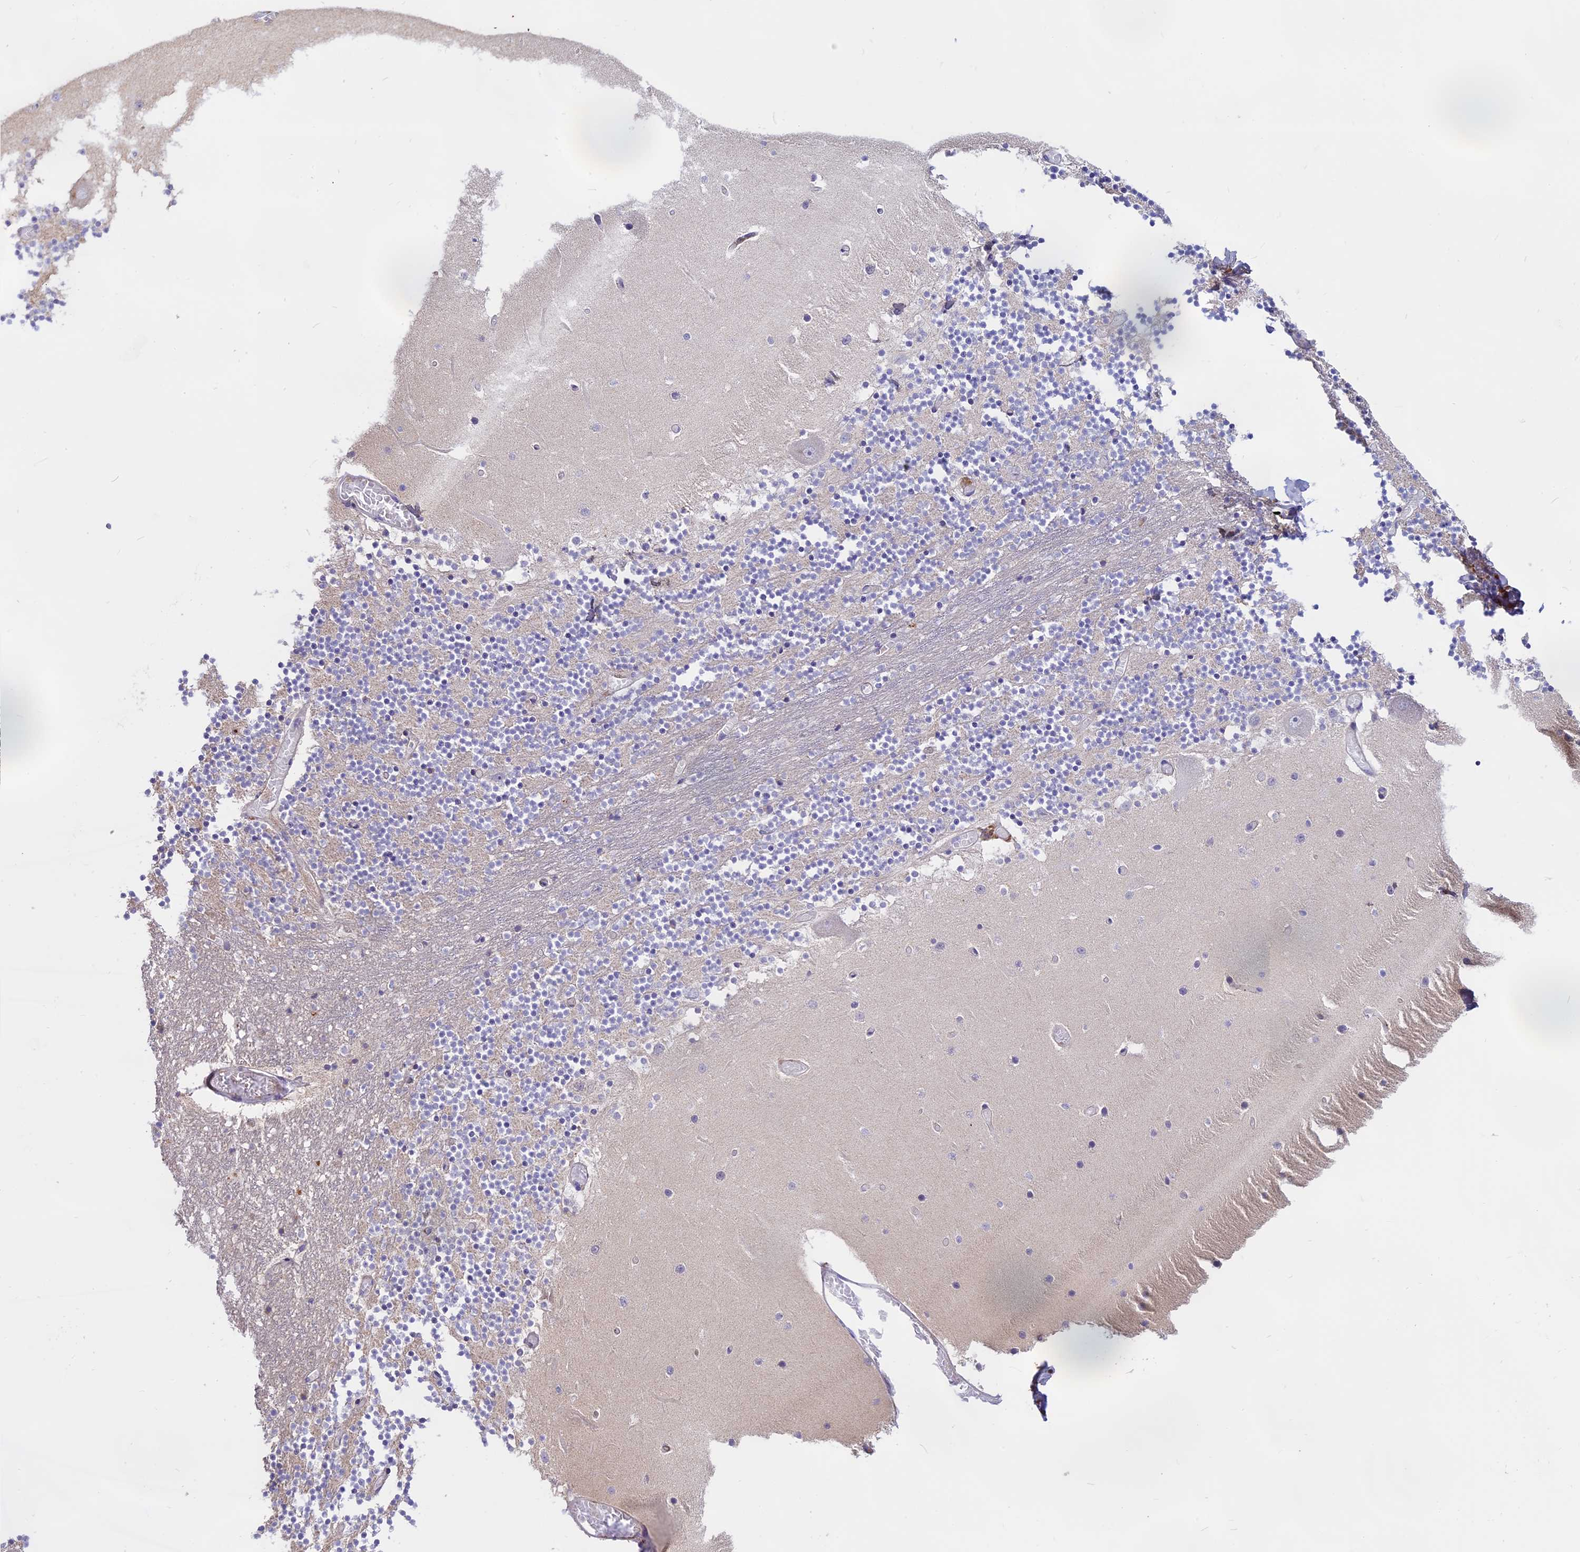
{"staining": {"intensity": "negative", "quantity": "none", "location": "none"}, "tissue": "cerebellum", "cell_type": "Cells in granular layer", "image_type": "normal", "snomed": [{"axis": "morphology", "description": "Normal tissue, NOS"}, {"axis": "topography", "description": "Cerebellum"}], "caption": "Immunohistochemistry of benign cerebellum demonstrates no staining in cells in granular layer.", "gene": "WFDC2", "patient": {"sex": "female", "age": 28}}